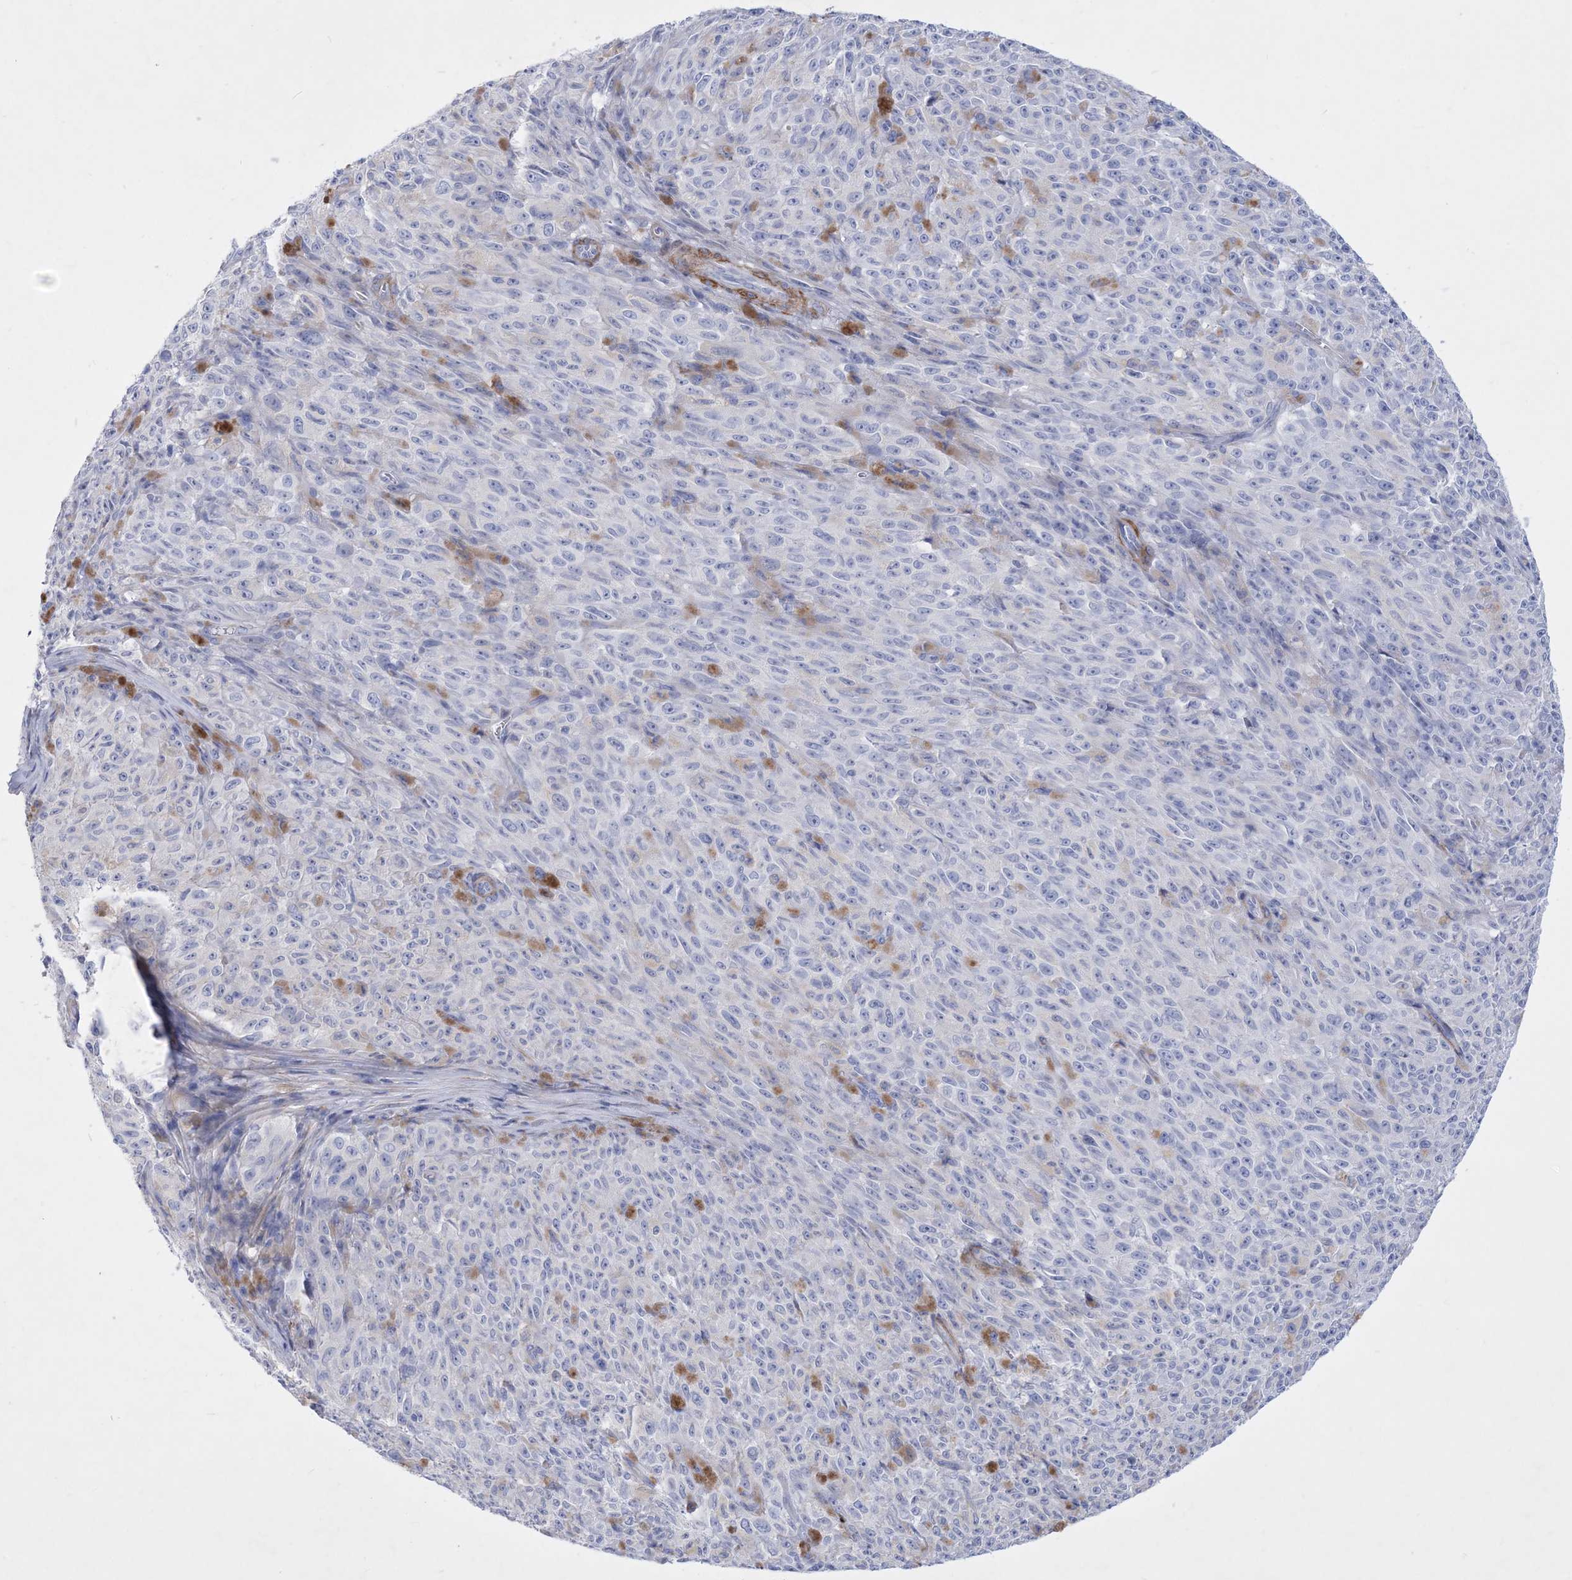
{"staining": {"intensity": "negative", "quantity": "none", "location": "none"}, "tissue": "melanoma", "cell_type": "Tumor cells", "image_type": "cancer", "snomed": [{"axis": "morphology", "description": "Malignant melanoma, NOS"}, {"axis": "topography", "description": "Skin"}], "caption": "Tumor cells show no significant positivity in malignant melanoma.", "gene": "WDR74", "patient": {"sex": "female", "age": 82}}